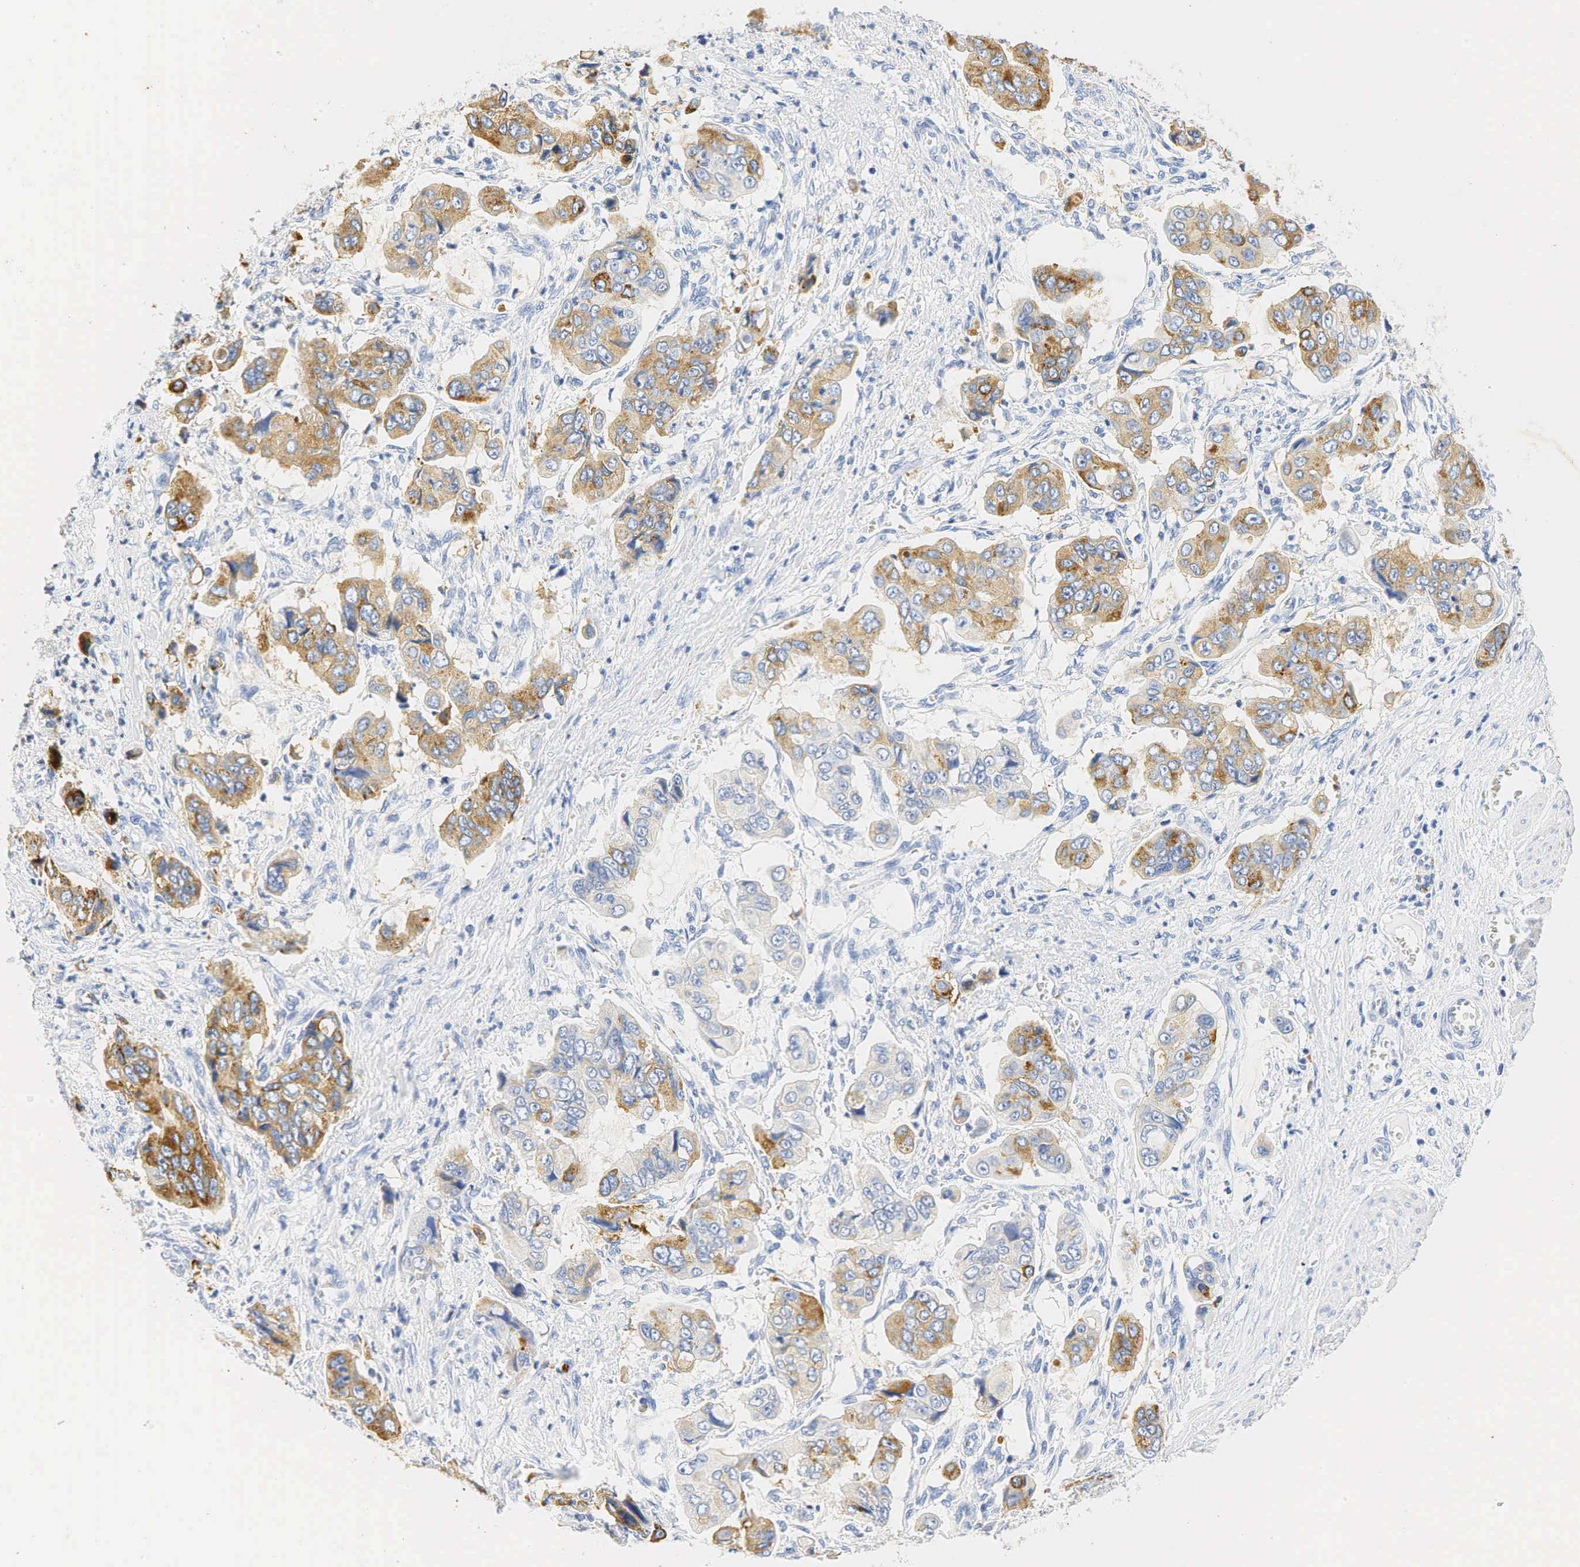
{"staining": {"intensity": "moderate", "quantity": ">75%", "location": "cytoplasmic/membranous"}, "tissue": "stomach cancer", "cell_type": "Tumor cells", "image_type": "cancer", "snomed": [{"axis": "morphology", "description": "Adenocarcinoma, NOS"}, {"axis": "topography", "description": "Stomach, upper"}], "caption": "Moderate cytoplasmic/membranous staining is identified in about >75% of tumor cells in stomach adenocarcinoma.", "gene": "SYP", "patient": {"sex": "male", "age": 80}}